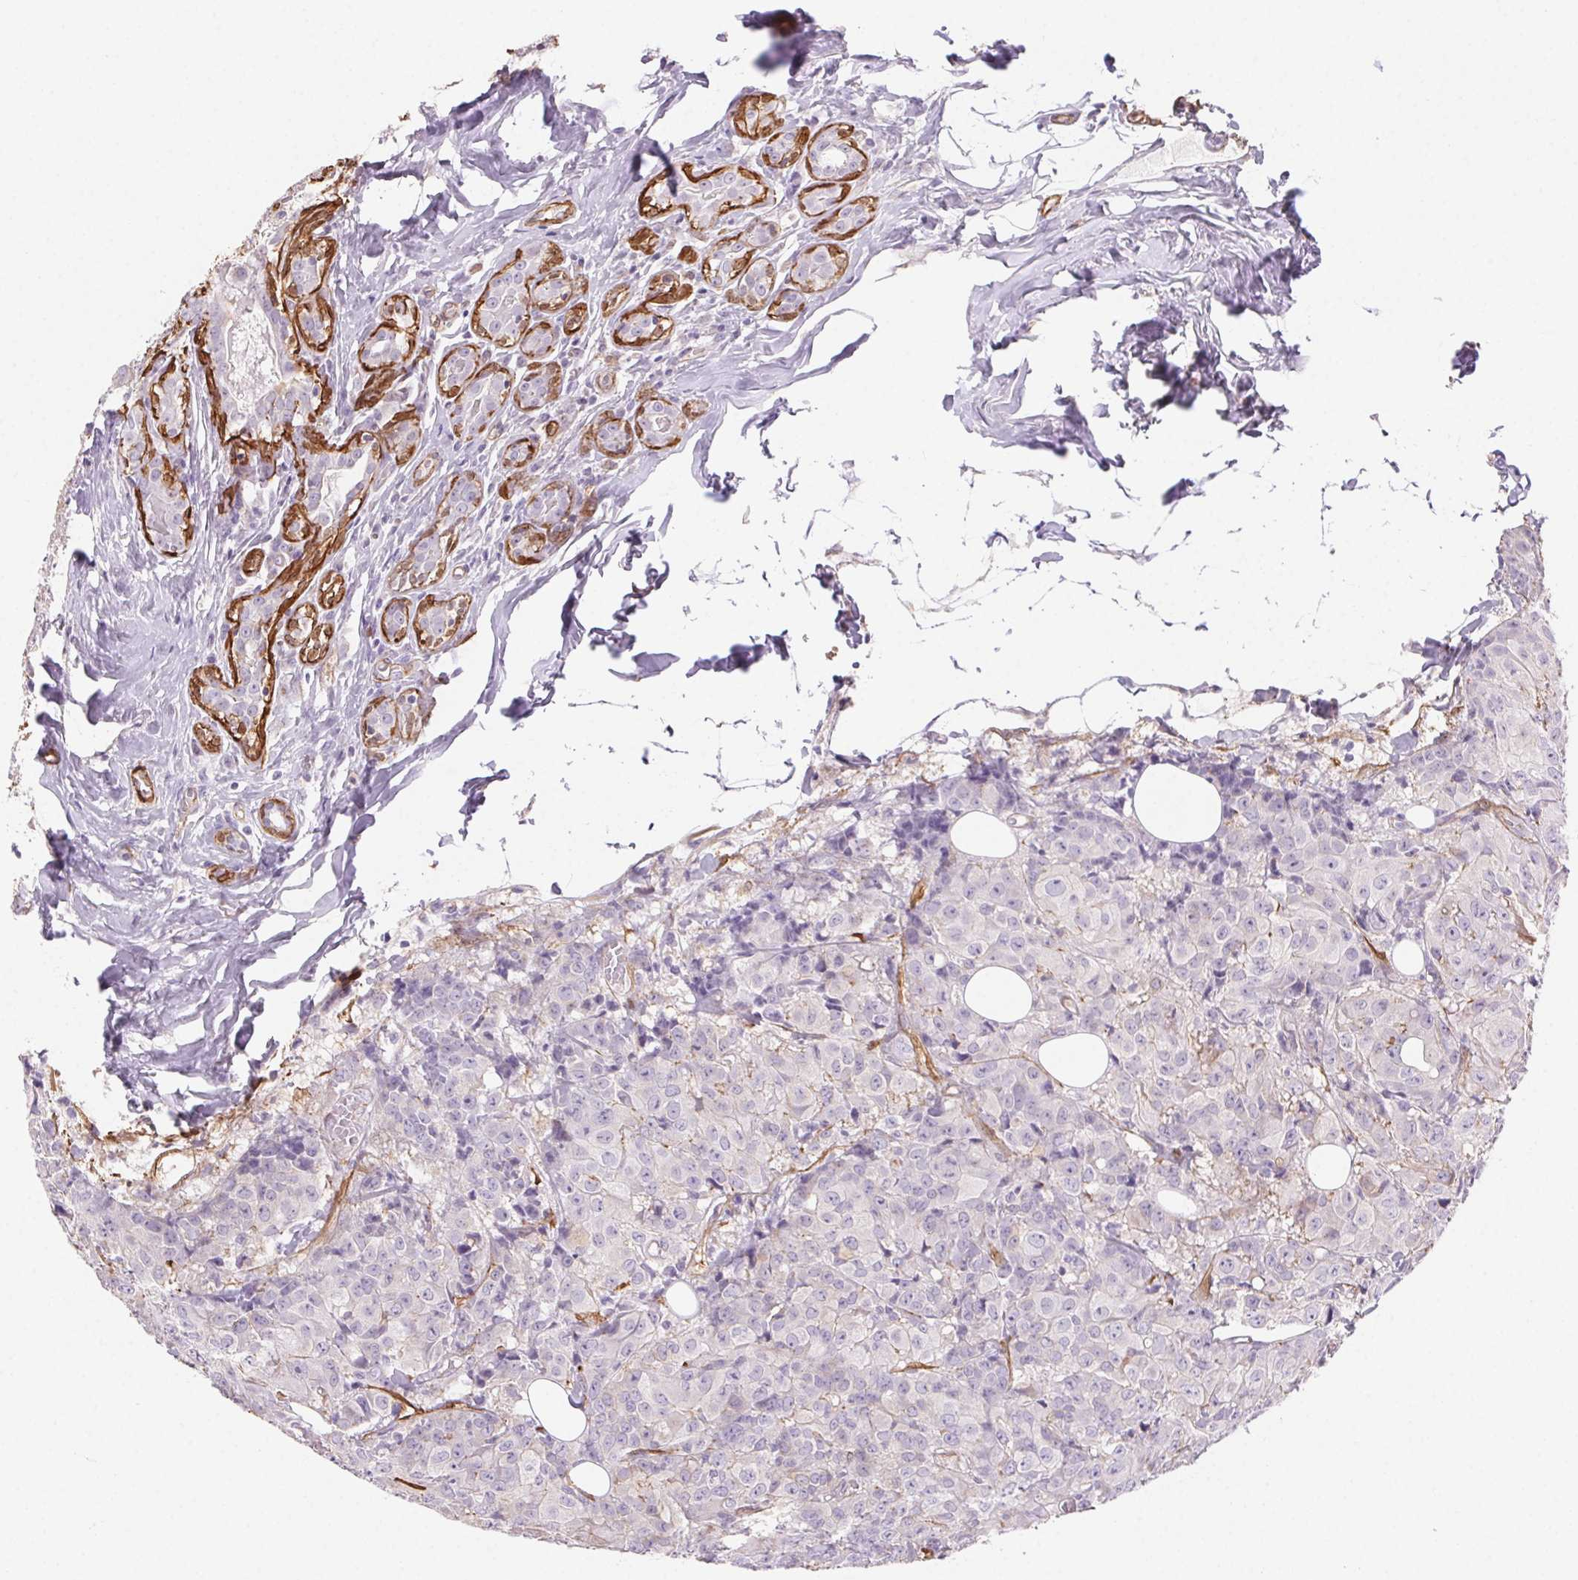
{"staining": {"intensity": "negative", "quantity": "none", "location": "none"}, "tissue": "breast cancer", "cell_type": "Tumor cells", "image_type": "cancer", "snomed": [{"axis": "morphology", "description": "Duct carcinoma"}, {"axis": "topography", "description": "Breast"}], "caption": "Intraductal carcinoma (breast) stained for a protein using immunohistochemistry (IHC) exhibits no staining tumor cells.", "gene": "GPX8", "patient": {"sex": "female", "age": 43}}